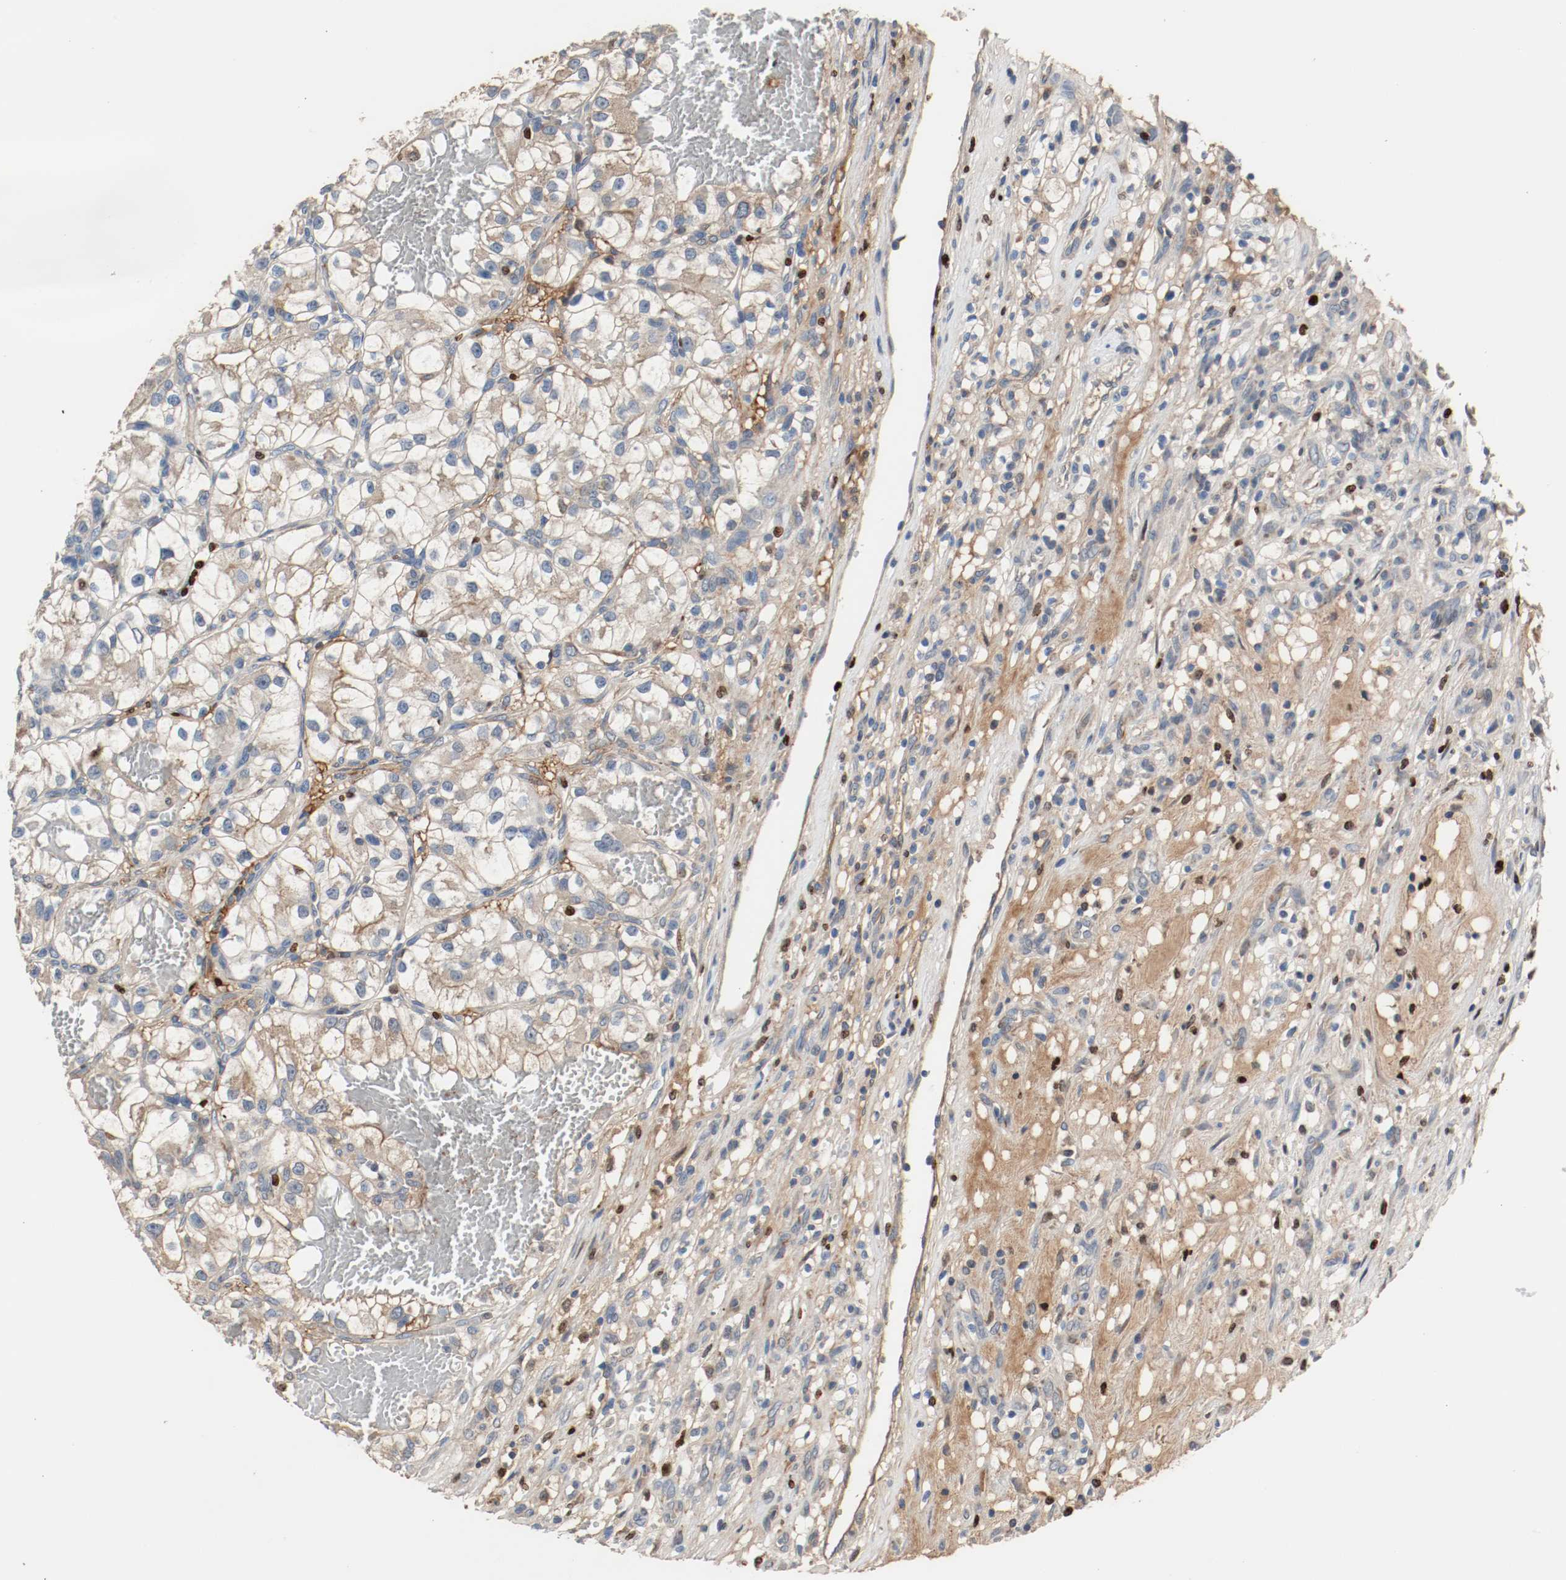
{"staining": {"intensity": "weak", "quantity": "25%-75%", "location": "cytoplasmic/membranous"}, "tissue": "renal cancer", "cell_type": "Tumor cells", "image_type": "cancer", "snomed": [{"axis": "morphology", "description": "Adenocarcinoma, NOS"}, {"axis": "topography", "description": "Kidney"}], "caption": "Adenocarcinoma (renal) stained with DAB (3,3'-diaminobenzidine) IHC shows low levels of weak cytoplasmic/membranous positivity in approximately 25%-75% of tumor cells.", "gene": "BLK", "patient": {"sex": "female", "age": 57}}